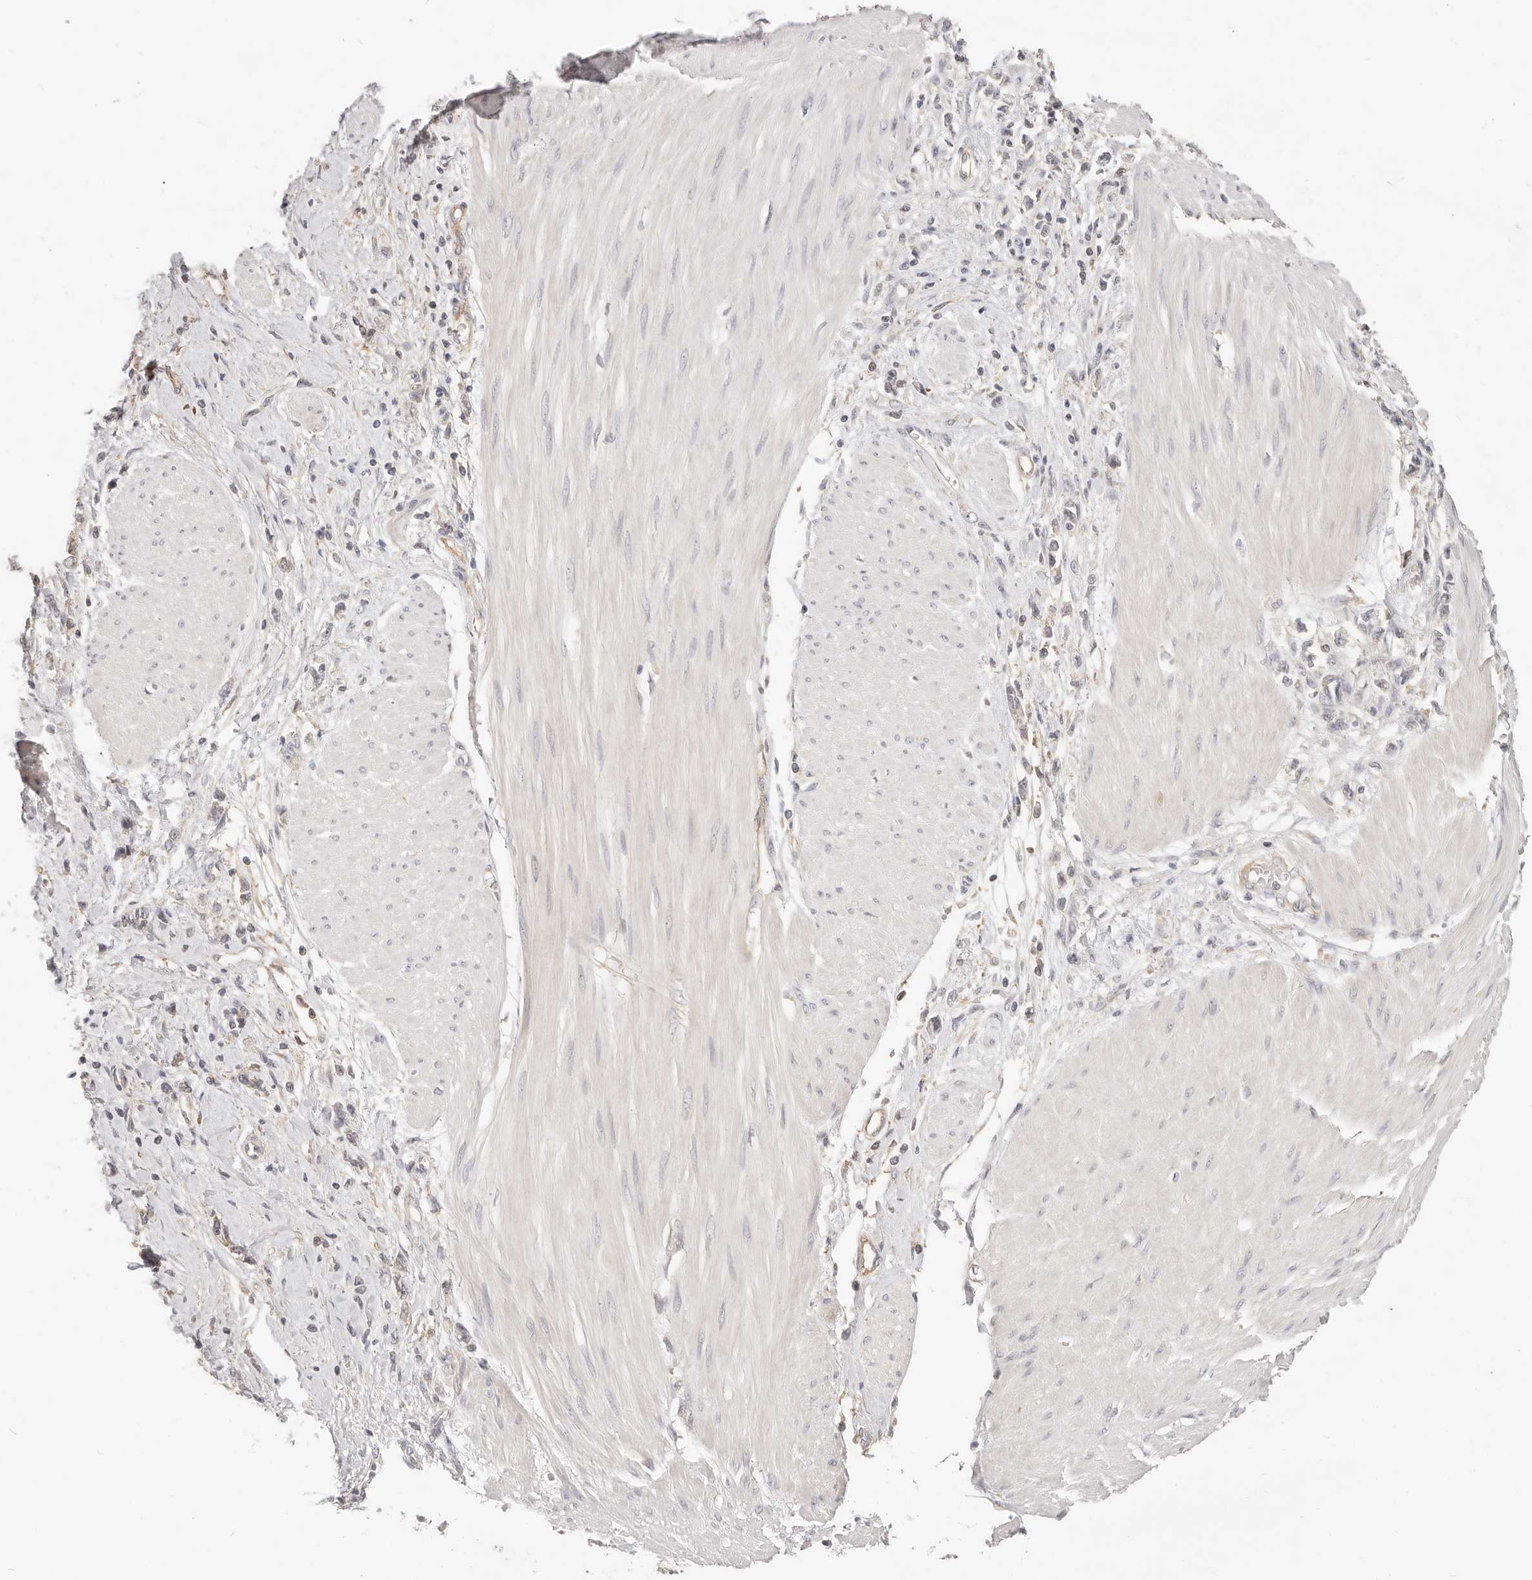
{"staining": {"intensity": "negative", "quantity": "none", "location": "none"}, "tissue": "stomach cancer", "cell_type": "Tumor cells", "image_type": "cancer", "snomed": [{"axis": "morphology", "description": "Adenocarcinoma, NOS"}, {"axis": "topography", "description": "Stomach"}], "caption": "This is an immunohistochemistry micrograph of human stomach adenocarcinoma. There is no expression in tumor cells.", "gene": "DTNBP1", "patient": {"sex": "female", "age": 76}}